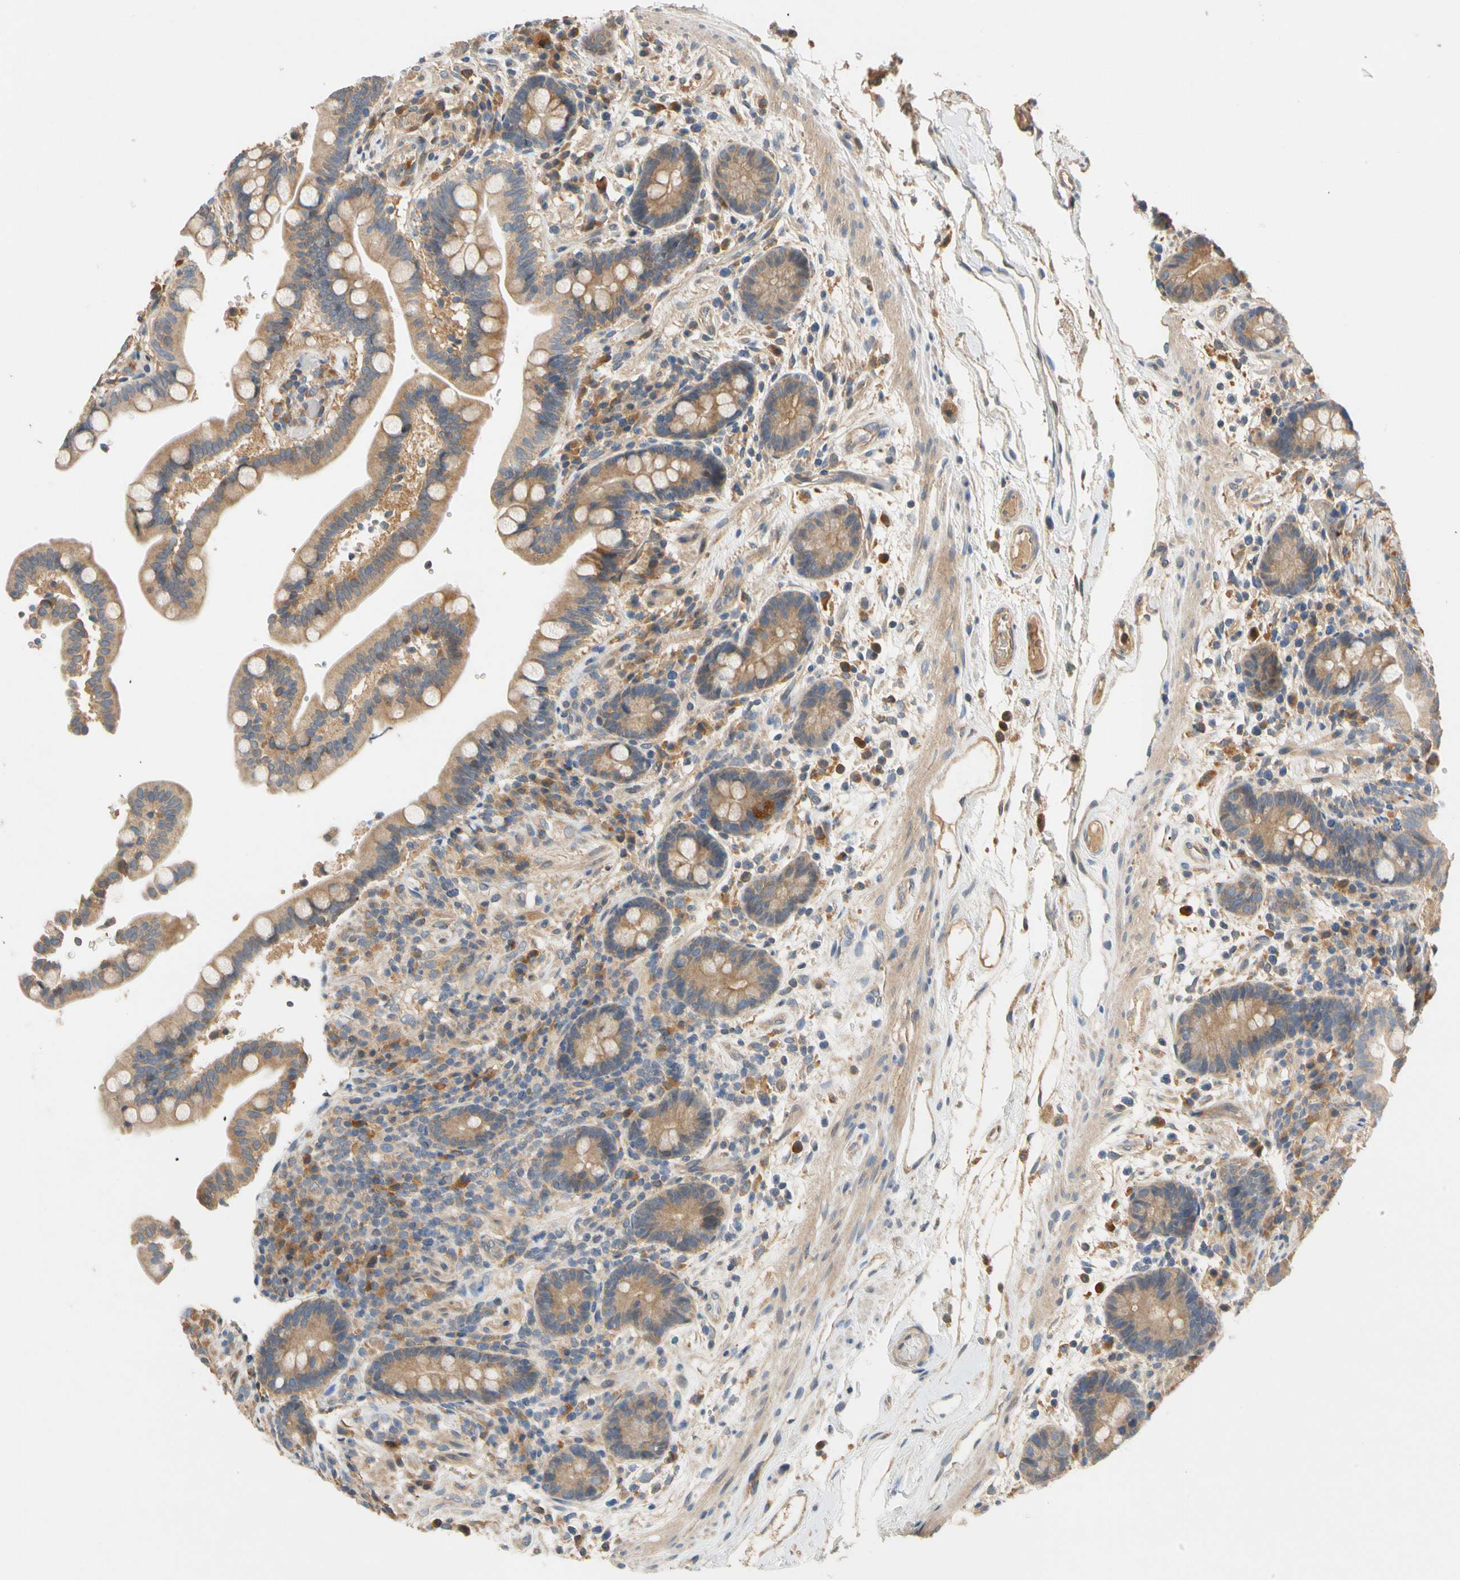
{"staining": {"intensity": "negative", "quantity": "none", "location": "none"}, "tissue": "colon", "cell_type": "Endothelial cells", "image_type": "normal", "snomed": [{"axis": "morphology", "description": "Normal tissue, NOS"}, {"axis": "topography", "description": "Colon"}], "caption": "Immunohistochemistry (IHC) of normal human colon demonstrates no positivity in endothelial cells.", "gene": "USP12", "patient": {"sex": "male", "age": 73}}